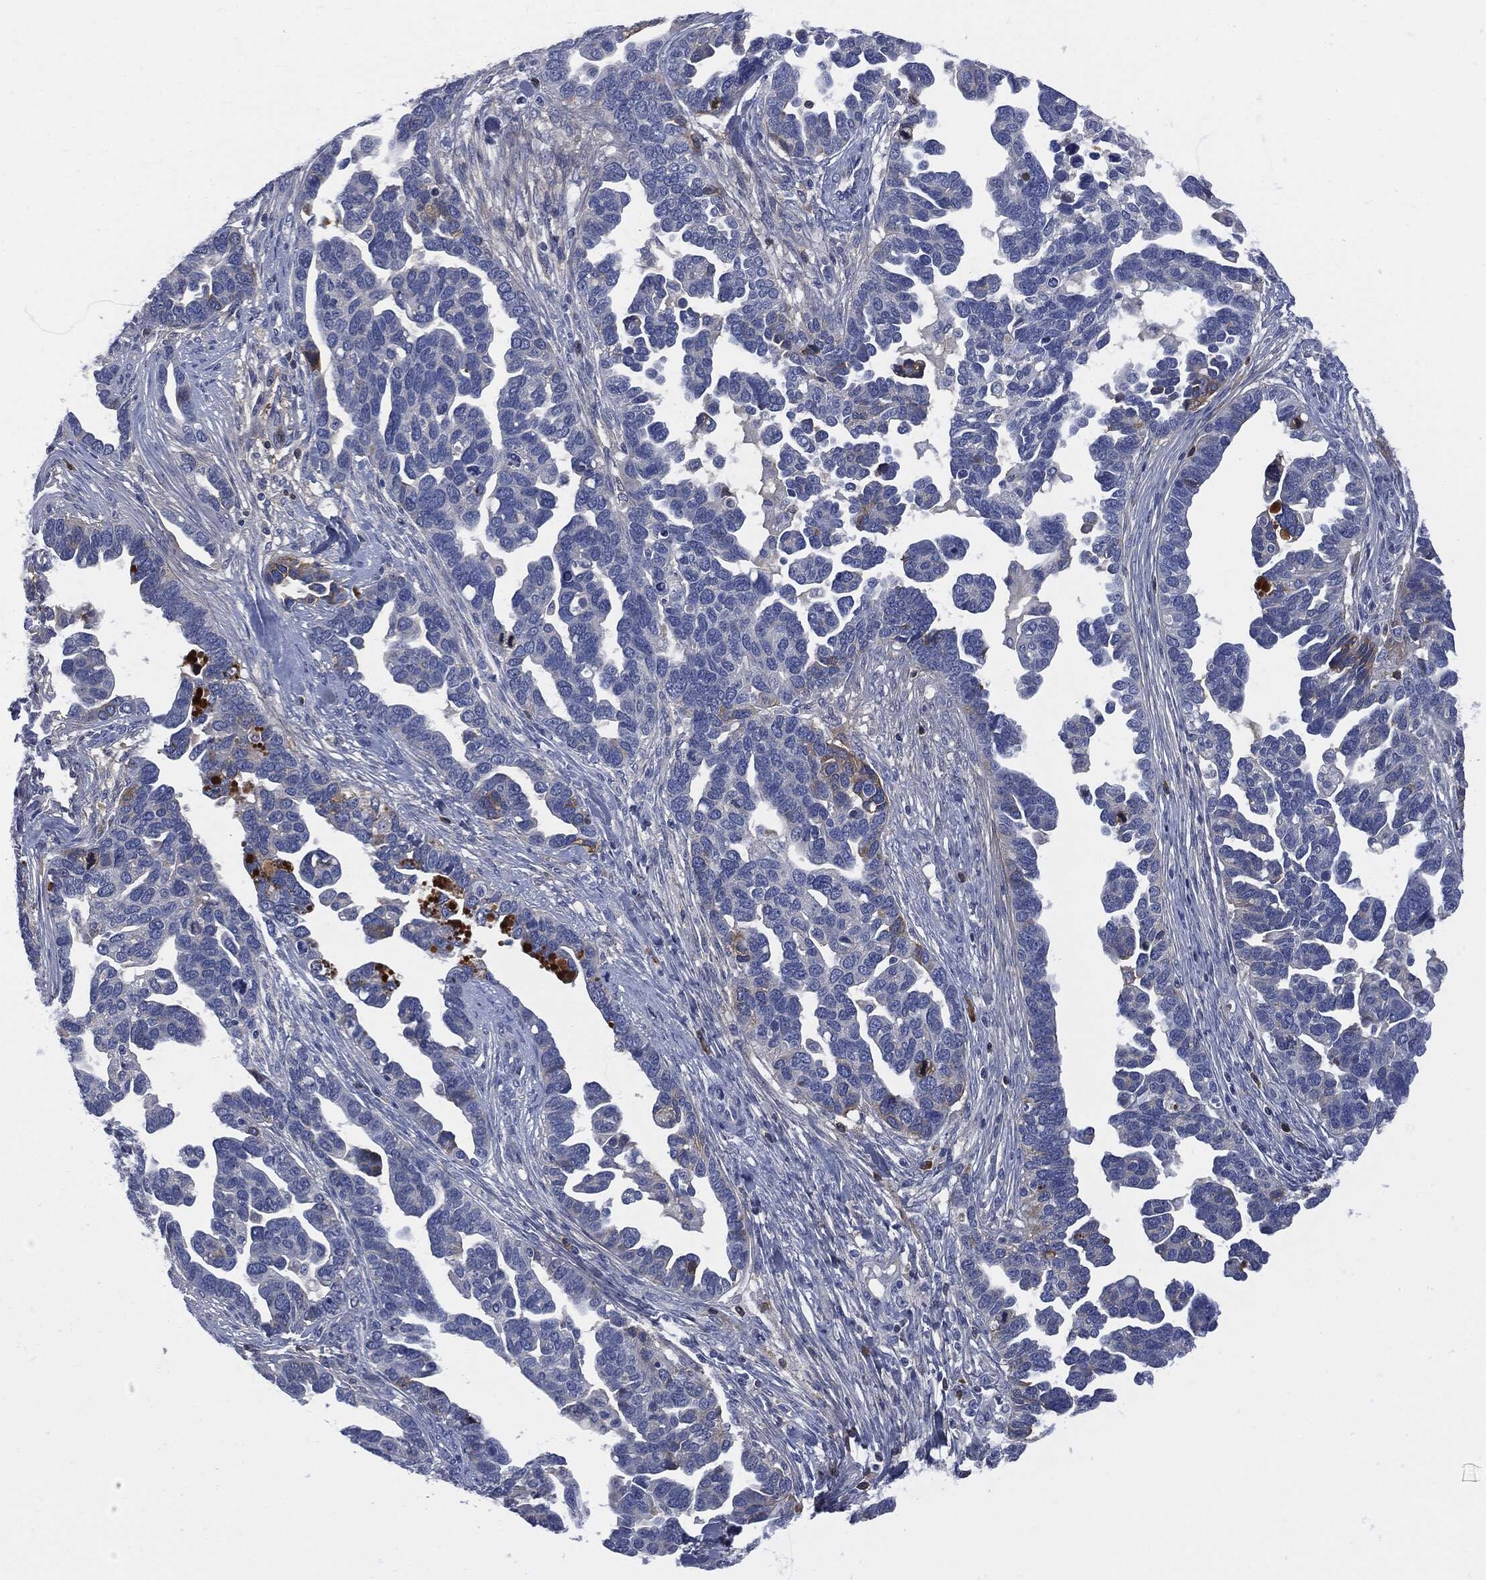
{"staining": {"intensity": "negative", "quantity": "none", "location": "none"}, "tissue": "ovarian cancer", "cell_type": "Tumor cells", "image_type": "cancer", "snomed": [{"axis": "morphology", "description": "Cystadenocarcinoma, serous, NOS"}, {"axis": "topography", "description": "Ovary"}], "caption": "DAB immunohistochemical staining of human ovarian cancer reveals no significant expression in tumor cells.", "gene": "BTK", "patient": {"sex": "female", "age": 54}}